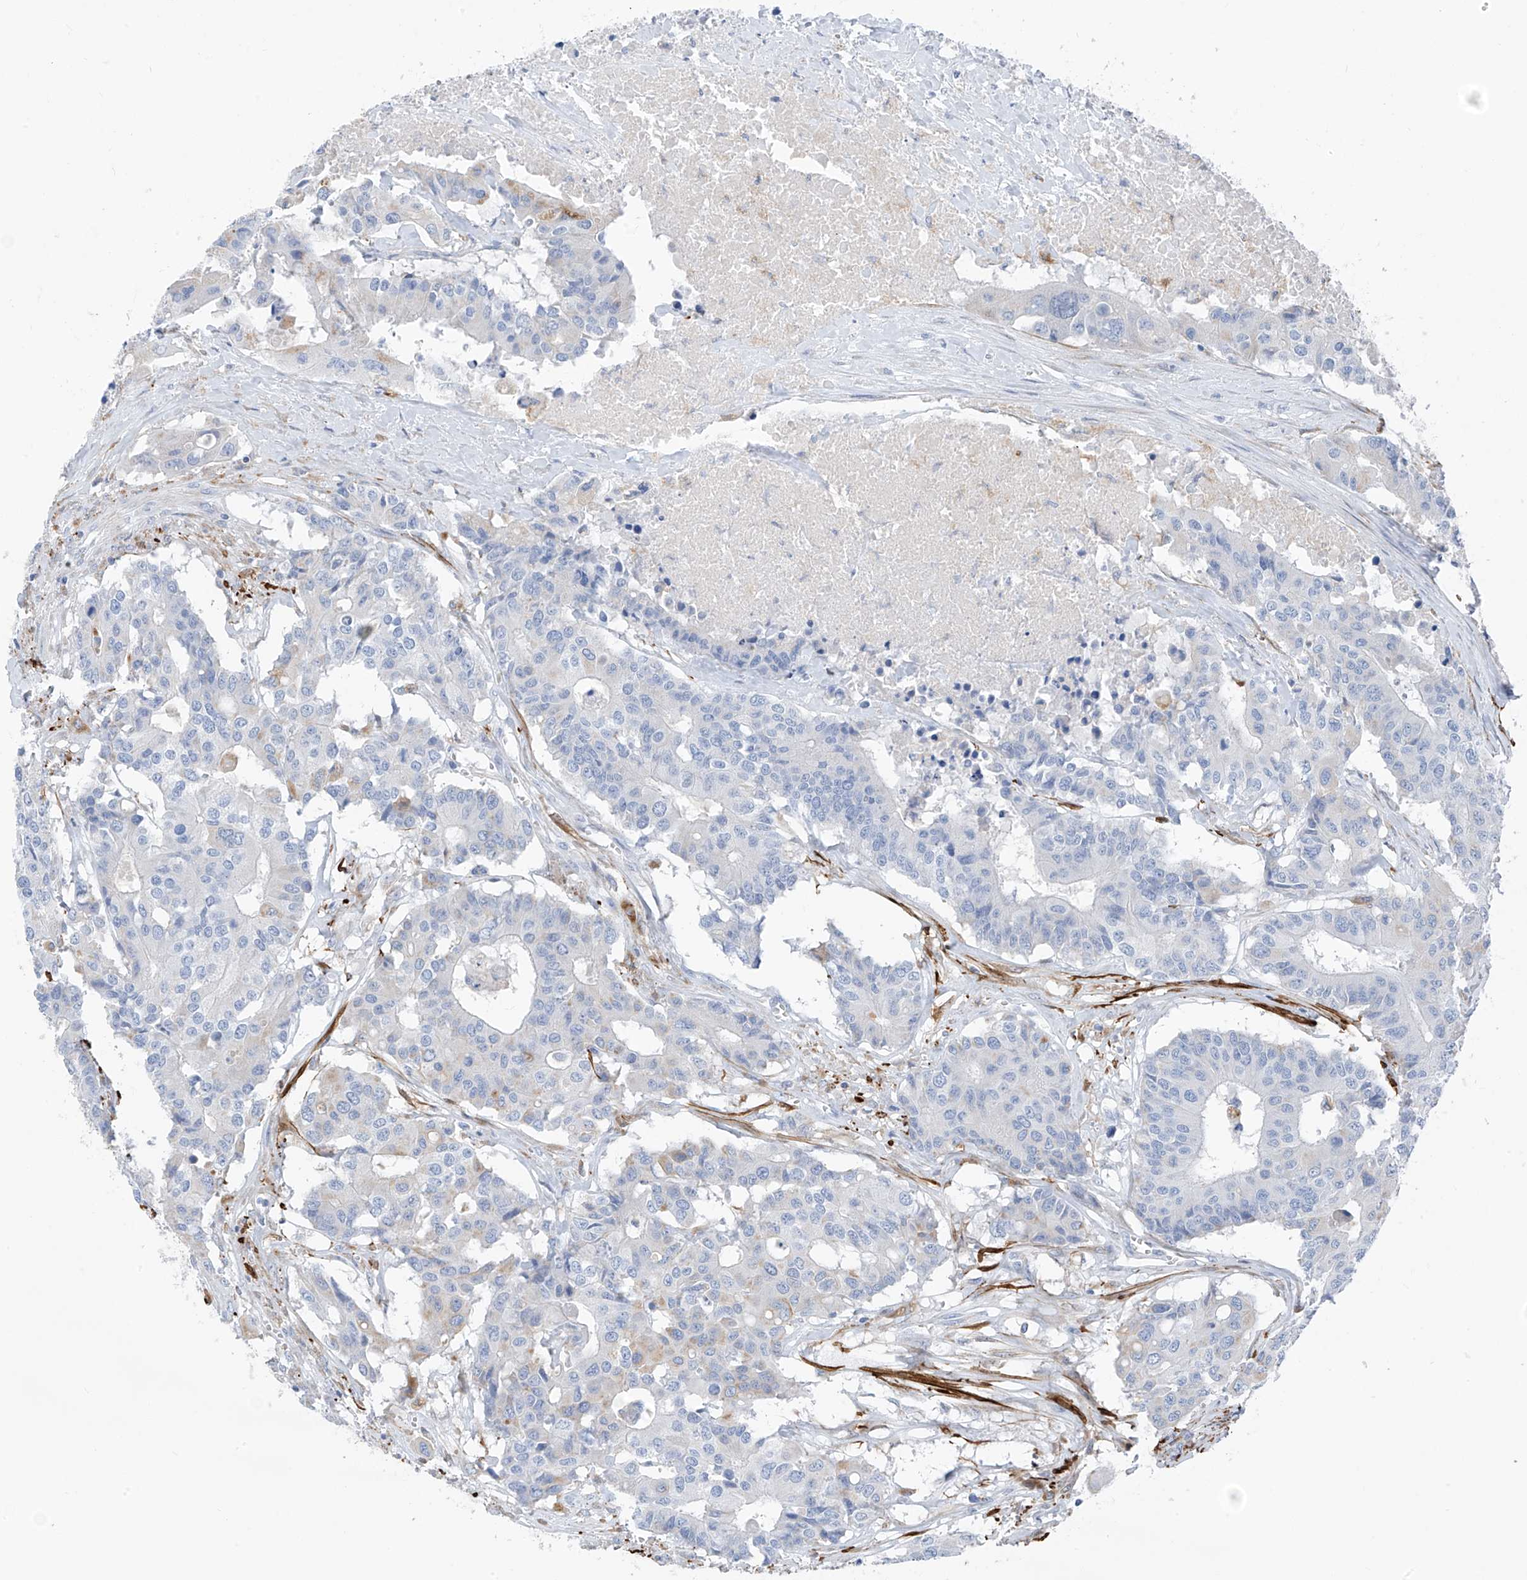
{"staining": {"intensity": "negative", "quantity": "none", "location": "none"}, "tissue": "colorectal cancer", "cell_type": "Tumor cells", "image_type": "cancer", "snomed": [{"axis": "morphology", "description": "Adenocarcinoma, NOS"}, {"axis": "topography", "description": "Colon"}], "caption": "The image reveals no significant expression in tumor cells of colorectal cancer. (Immunohistochemistry, brightfield microscopy, high magnification).", "gene": "GLMP", "patient": {"sex": "male", "age": 77}}